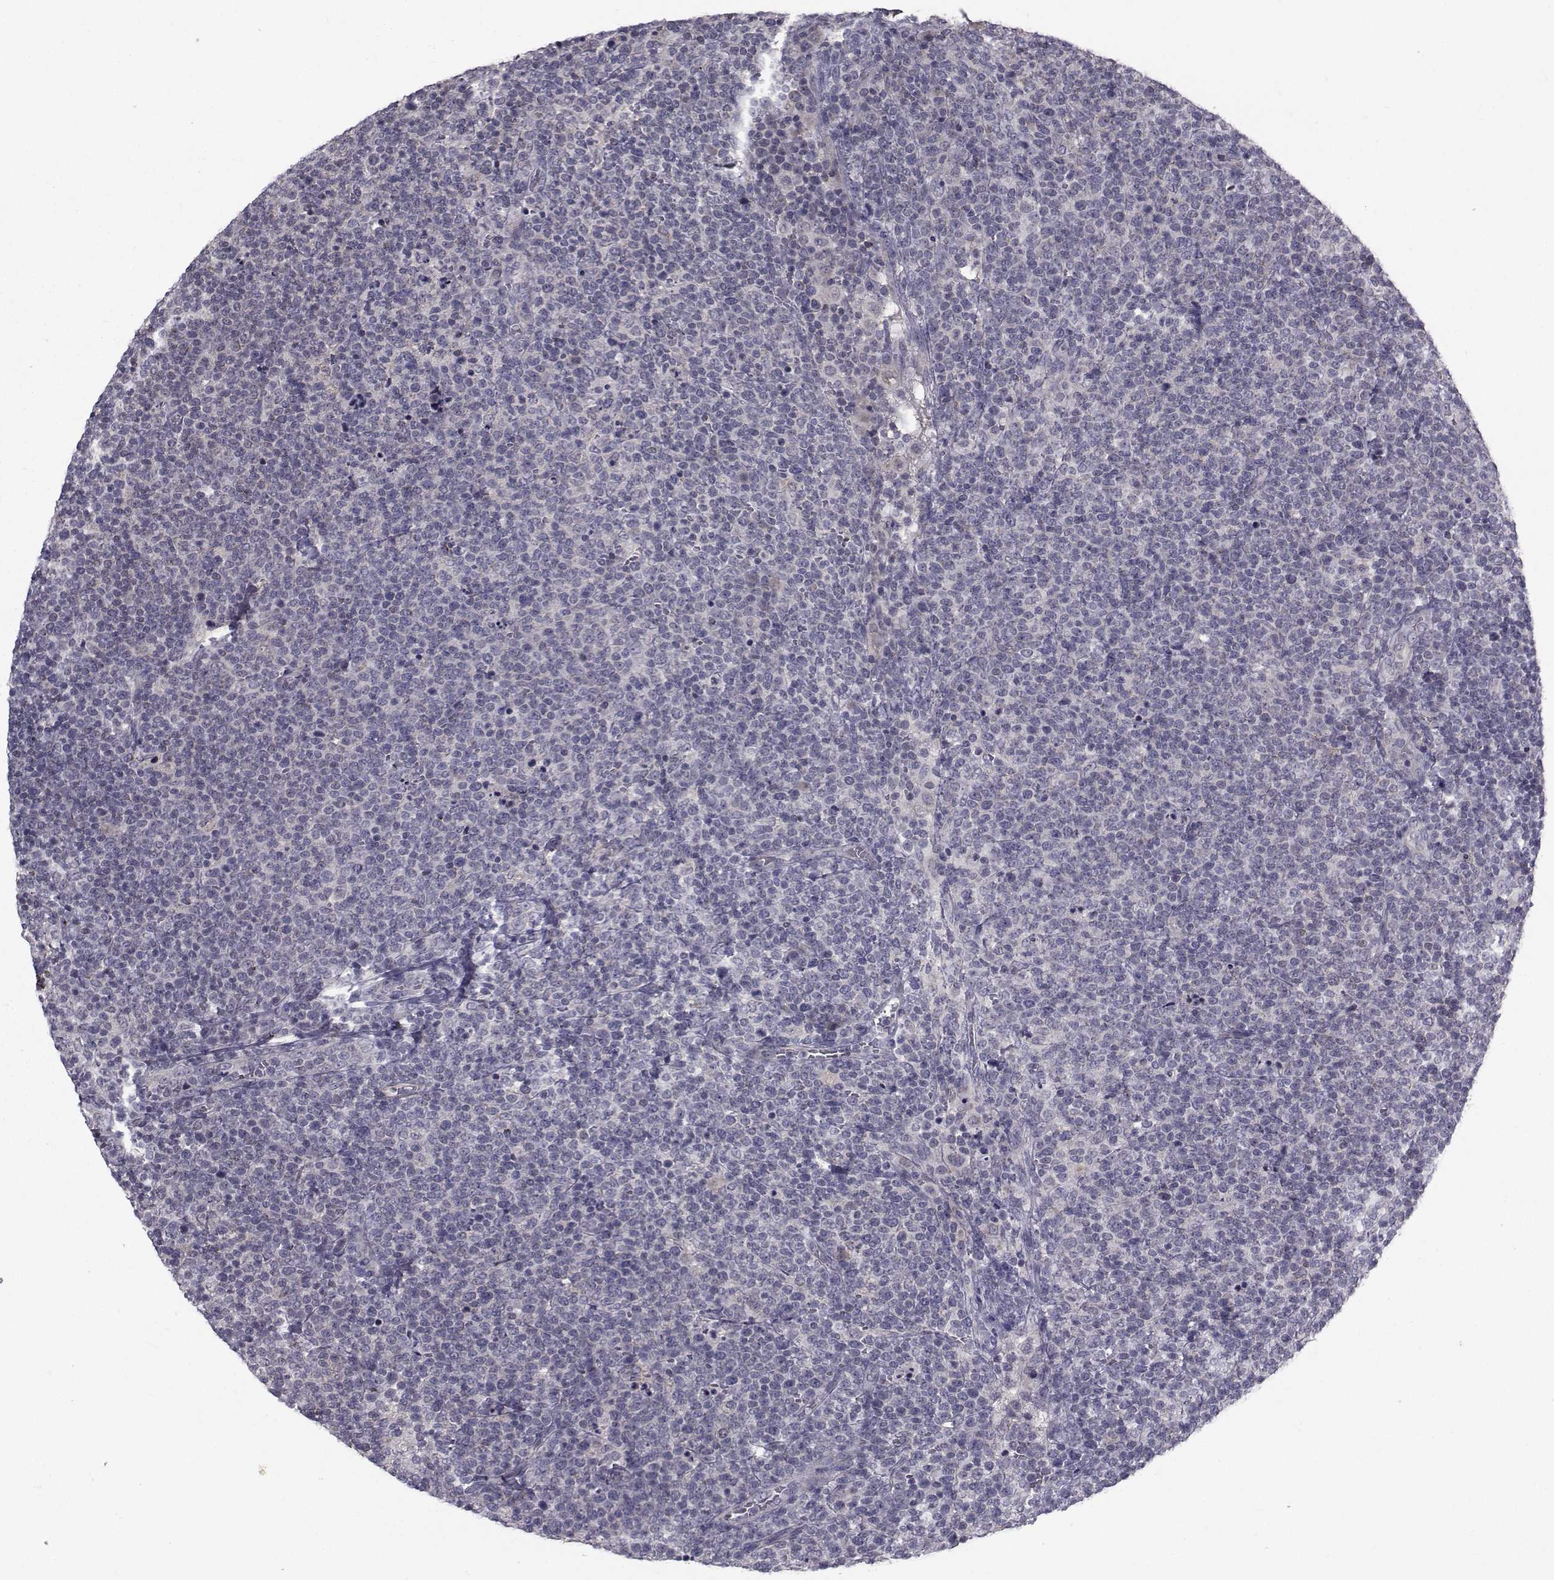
{"staining": {"intensity": "negative", "quantity": "none", "location": "none"}, "tissue": "lymphoma", "cell_type": "Tumor cells", "image_type": "cancer", "snomed": [{"axis": "morphology", "description": "Malignant lymphoma, non-Hodgkin's type, High grade"}, {"axis": "topography", "description": "Lymph node"}], "caption": "Lymphoma stained for a protein using immunohistochemistry (IHC) demonstrates no staining tumor cells.", "gene": "FDXR", "patient": {"sex": "male", "age": 61}}